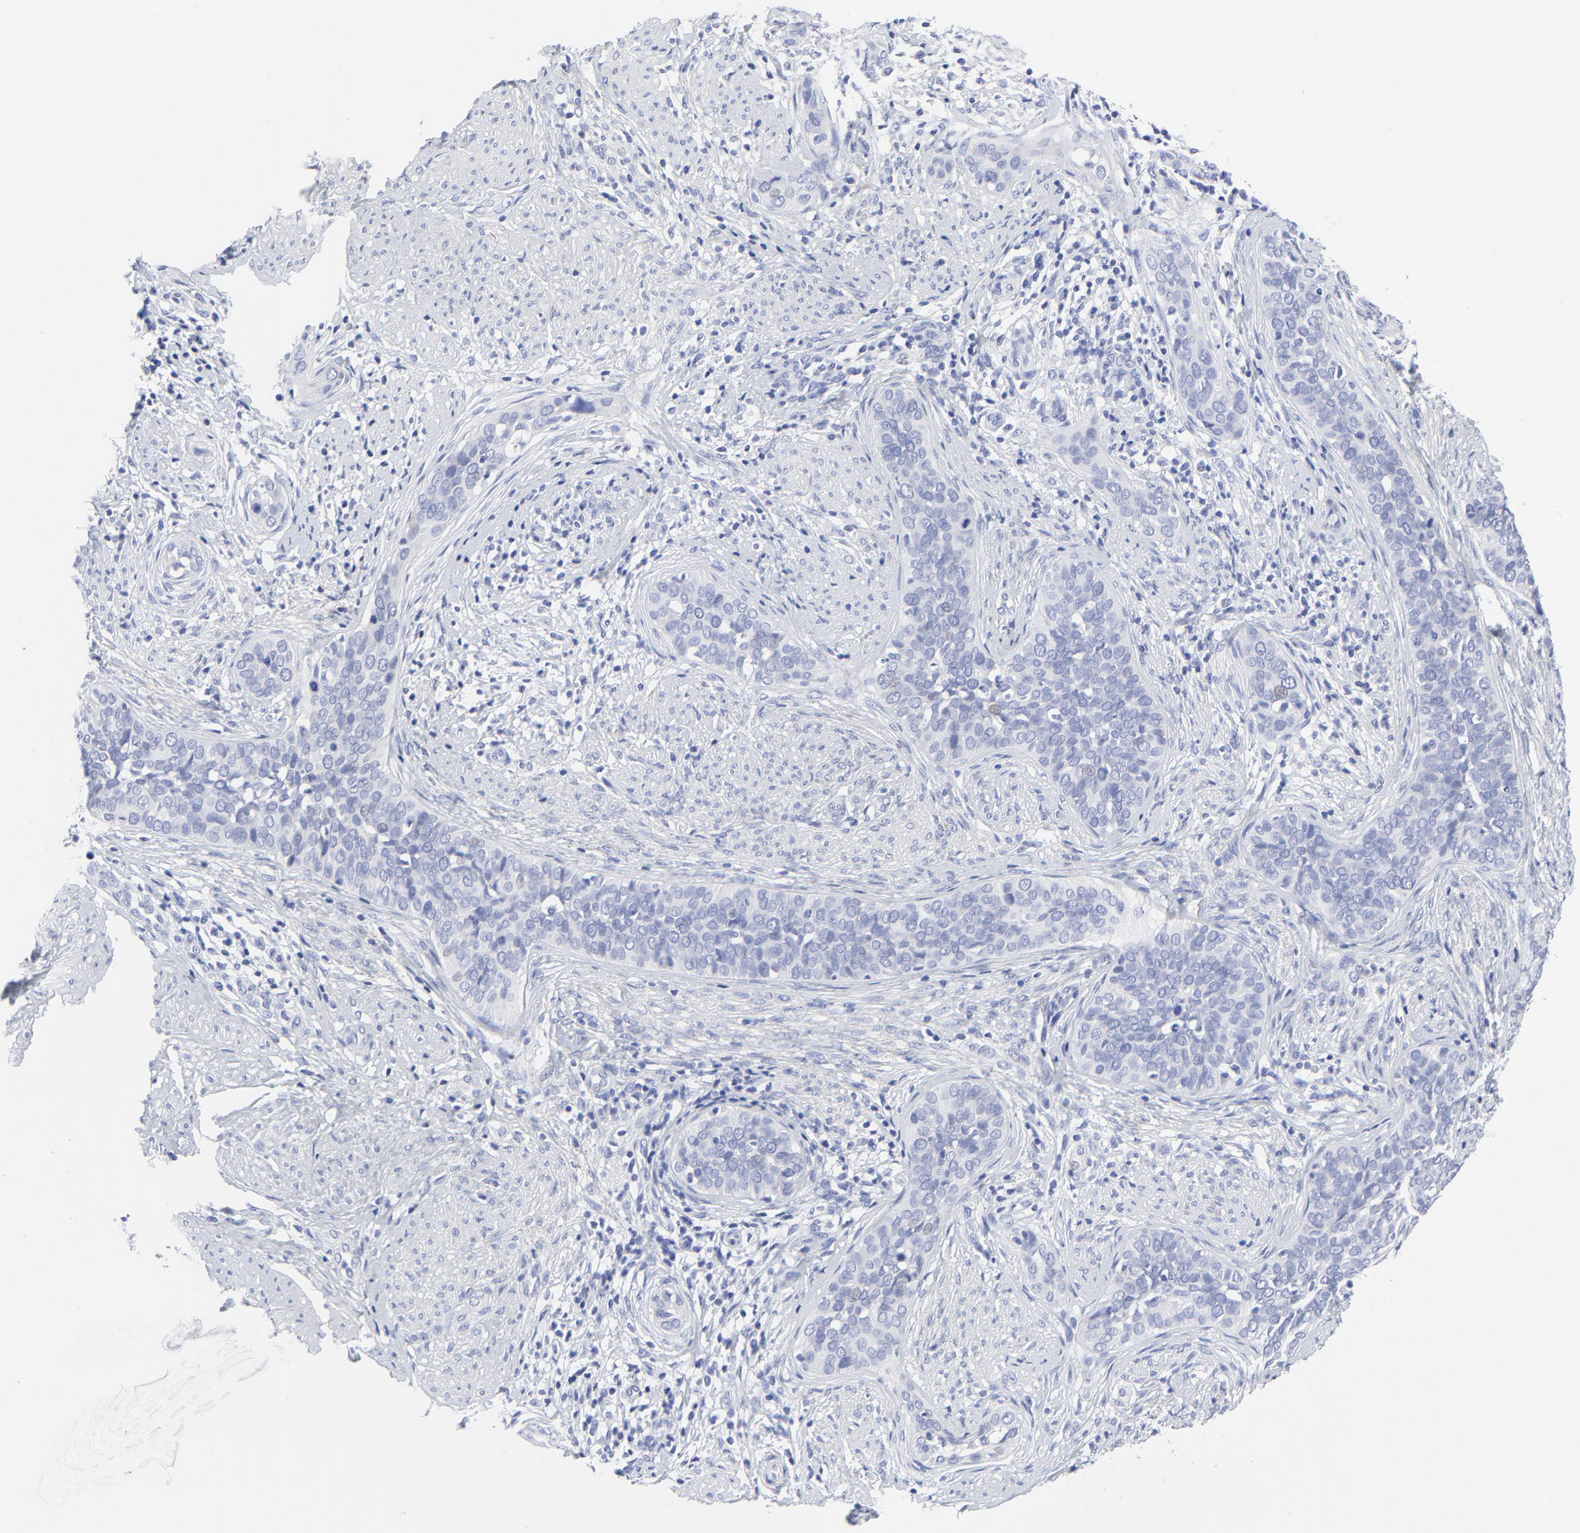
{"staining": {"intensity": "negative", "quantity": "none", "location": "none"}, "tissue": "cervical cancer", "cell_type": "Tumor cells", "image_type": "cancer", "snomed": [{"axis": "morphology", "description": "Squamous cell carcinoma, NOS"}, {"axis": "topography", "description": "Cervix"}], "caption": "High magnification brightfield microscopy of cervical cancer stained with DAB (brown) and counterstained with hematoxylin (blue): tumor cells show no significant expression.", "gene": "PSD3", "patient": {"sex": "female", "age": 31}}